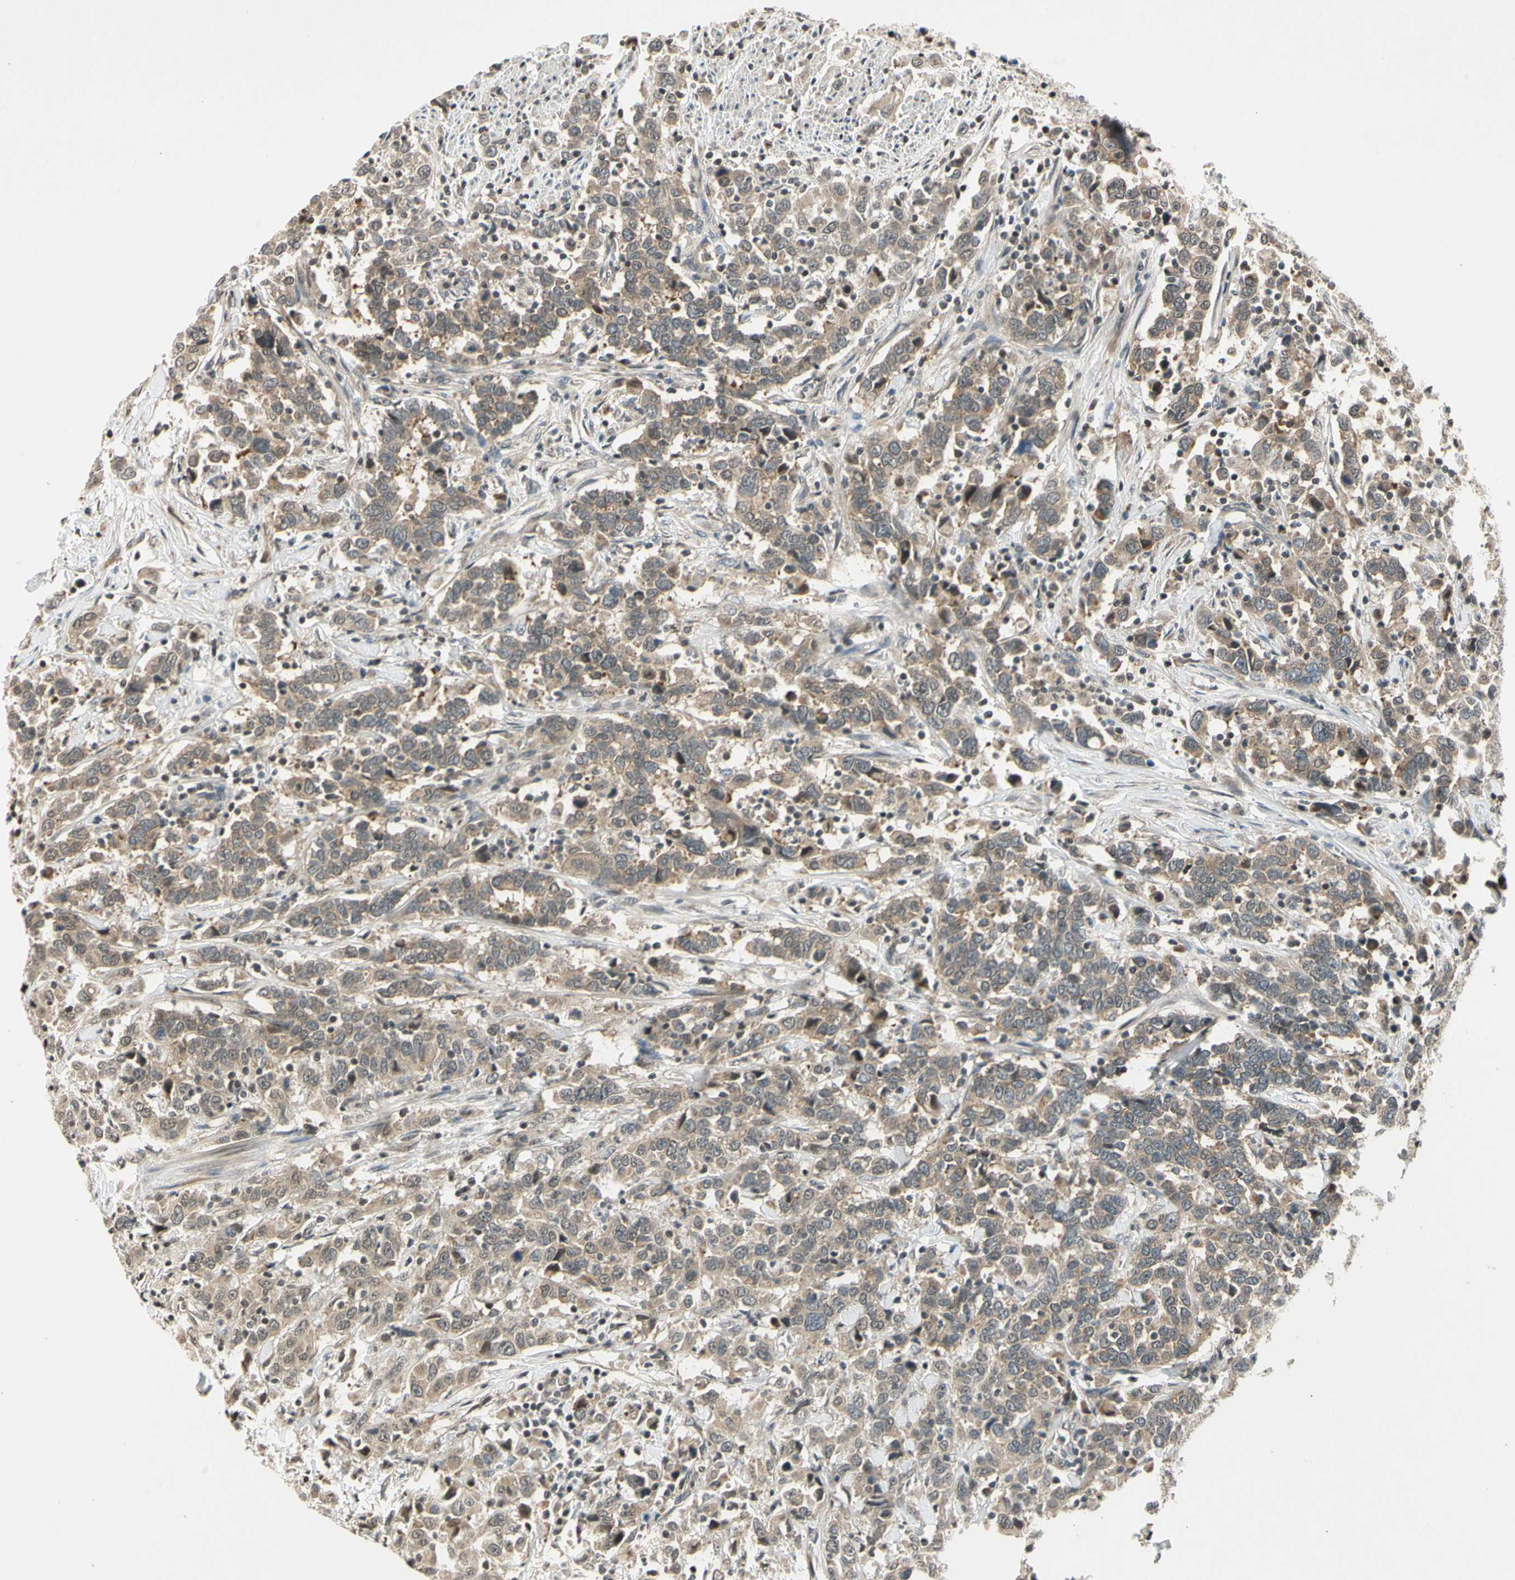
{"staining": {"intensity": "weak", "quantity": ">75%", "location": "cytoplasmic/membranous"}, "tissue": "urothelial cancer", "cell_type": "Tumor cells", "image_type": "cancer", "snomed": [{"axis": "morphology", "description": "Urothelial carcinoma, High grade"}, {"axis": "topography", "description": "Urinary bladder"}], "caption": "IHC image of neoplastic tissue: human urothelial carcinoma (high-grade) stained using immunohistochemistry (IHC) shows low levels of weak protein expression localized specifically in the cytoplasmic/membranous of tumor cells, appearing as a cytoplasmic/membranous brown color.", "gene": "EFNB2", "patient": {"sex": "male", "age": 61}}